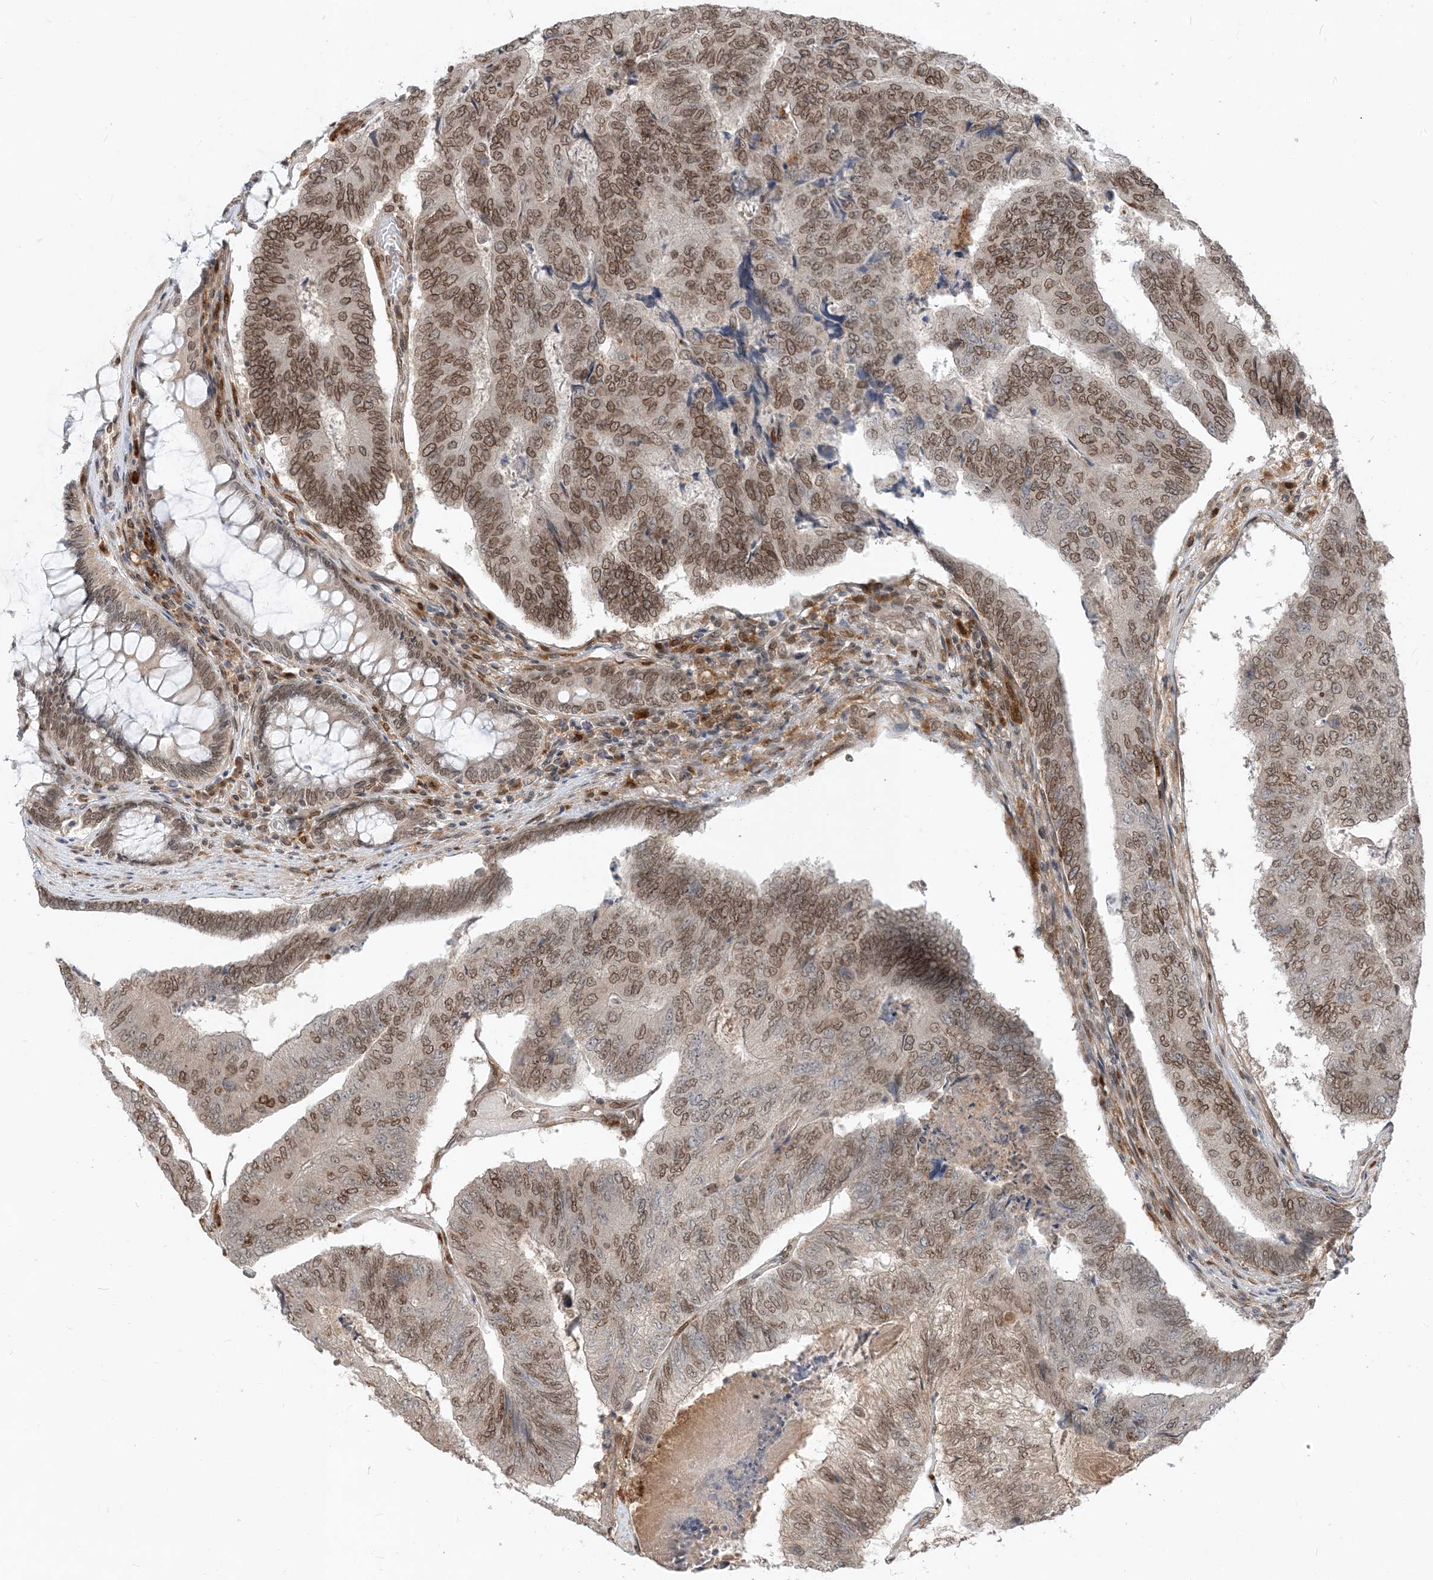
{"staining": {"intensity": "moderate", "quantity": ">75%", "location": "cytoplasmic/membranous,nuclear"}, "tissue": "colorectal cancer", "cell_type": "Tumor cells", "image_type": "cancer", "snomed": [{"axis": "morphology", "description": "Adenocarcinoma, NOS"}, {"axis": "topography", "description": "Colon"}], "caption": "IHC image of human adenocarcinoma (colorectal) stained for a protein (brown), which shows medium levels of moderate cytoplasmic/membranous and nuclear positivity in approximately >75% of tumor cells.", "gene": "NAGK", "patient": {"sex": "female", "age": 67}}